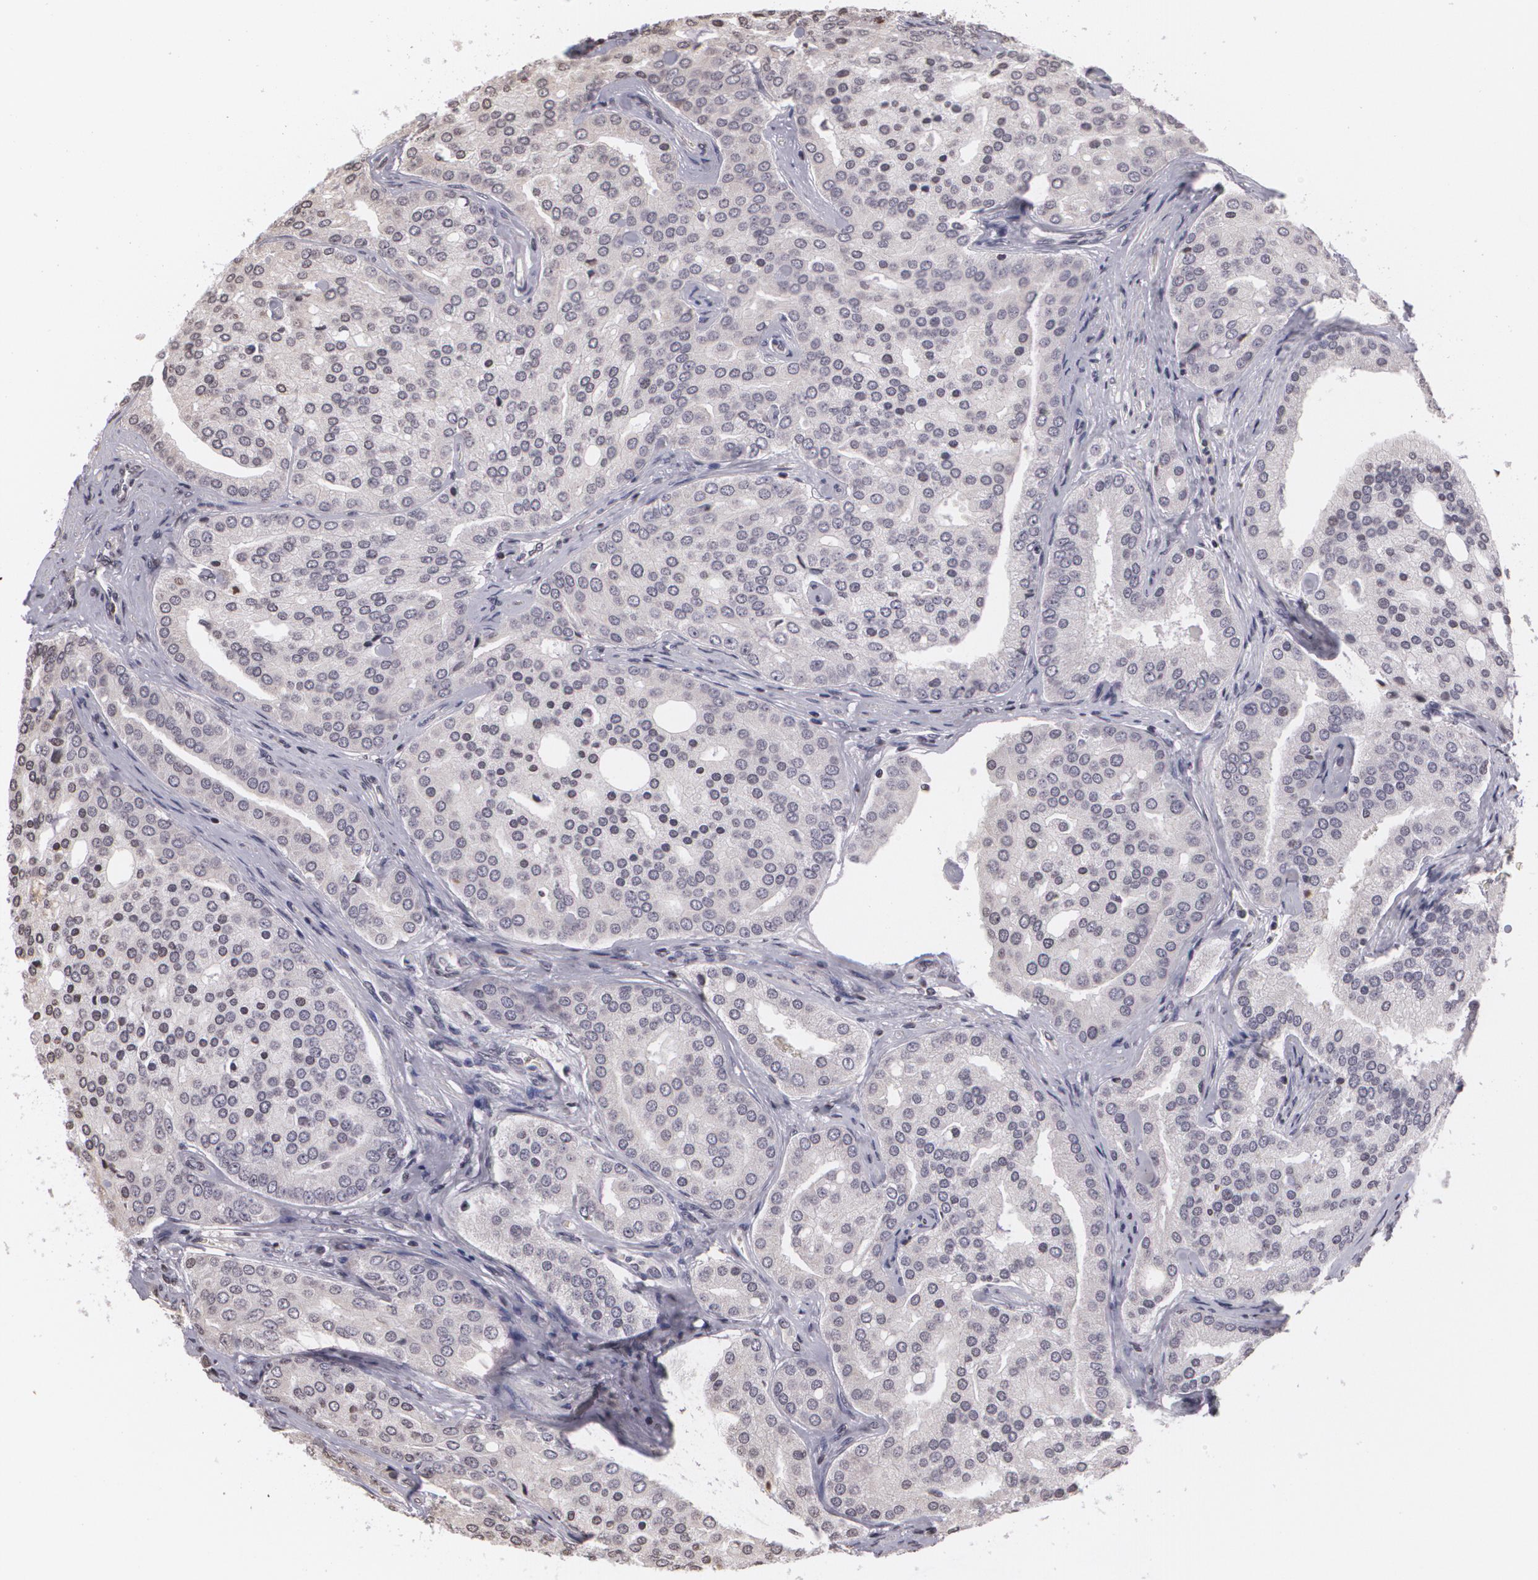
{"staining": {"intensity": "negative", "quantity": "none", "location": "none"}, "tissue": "prostate cancer", "cell_type": "Tumor cells", "image_type": "cancer", "snomed": [{"axis": "morphology", "description": "Adenocarcinoma, High grade"}, {"axis": "topography", "description": "Prostate"}], "caption": "The photomicrograph reveals no significant positivity in tumor cells of prostate cancer.", "gene": "MUC1", "patient": {"sex": "male", "age": 64}}